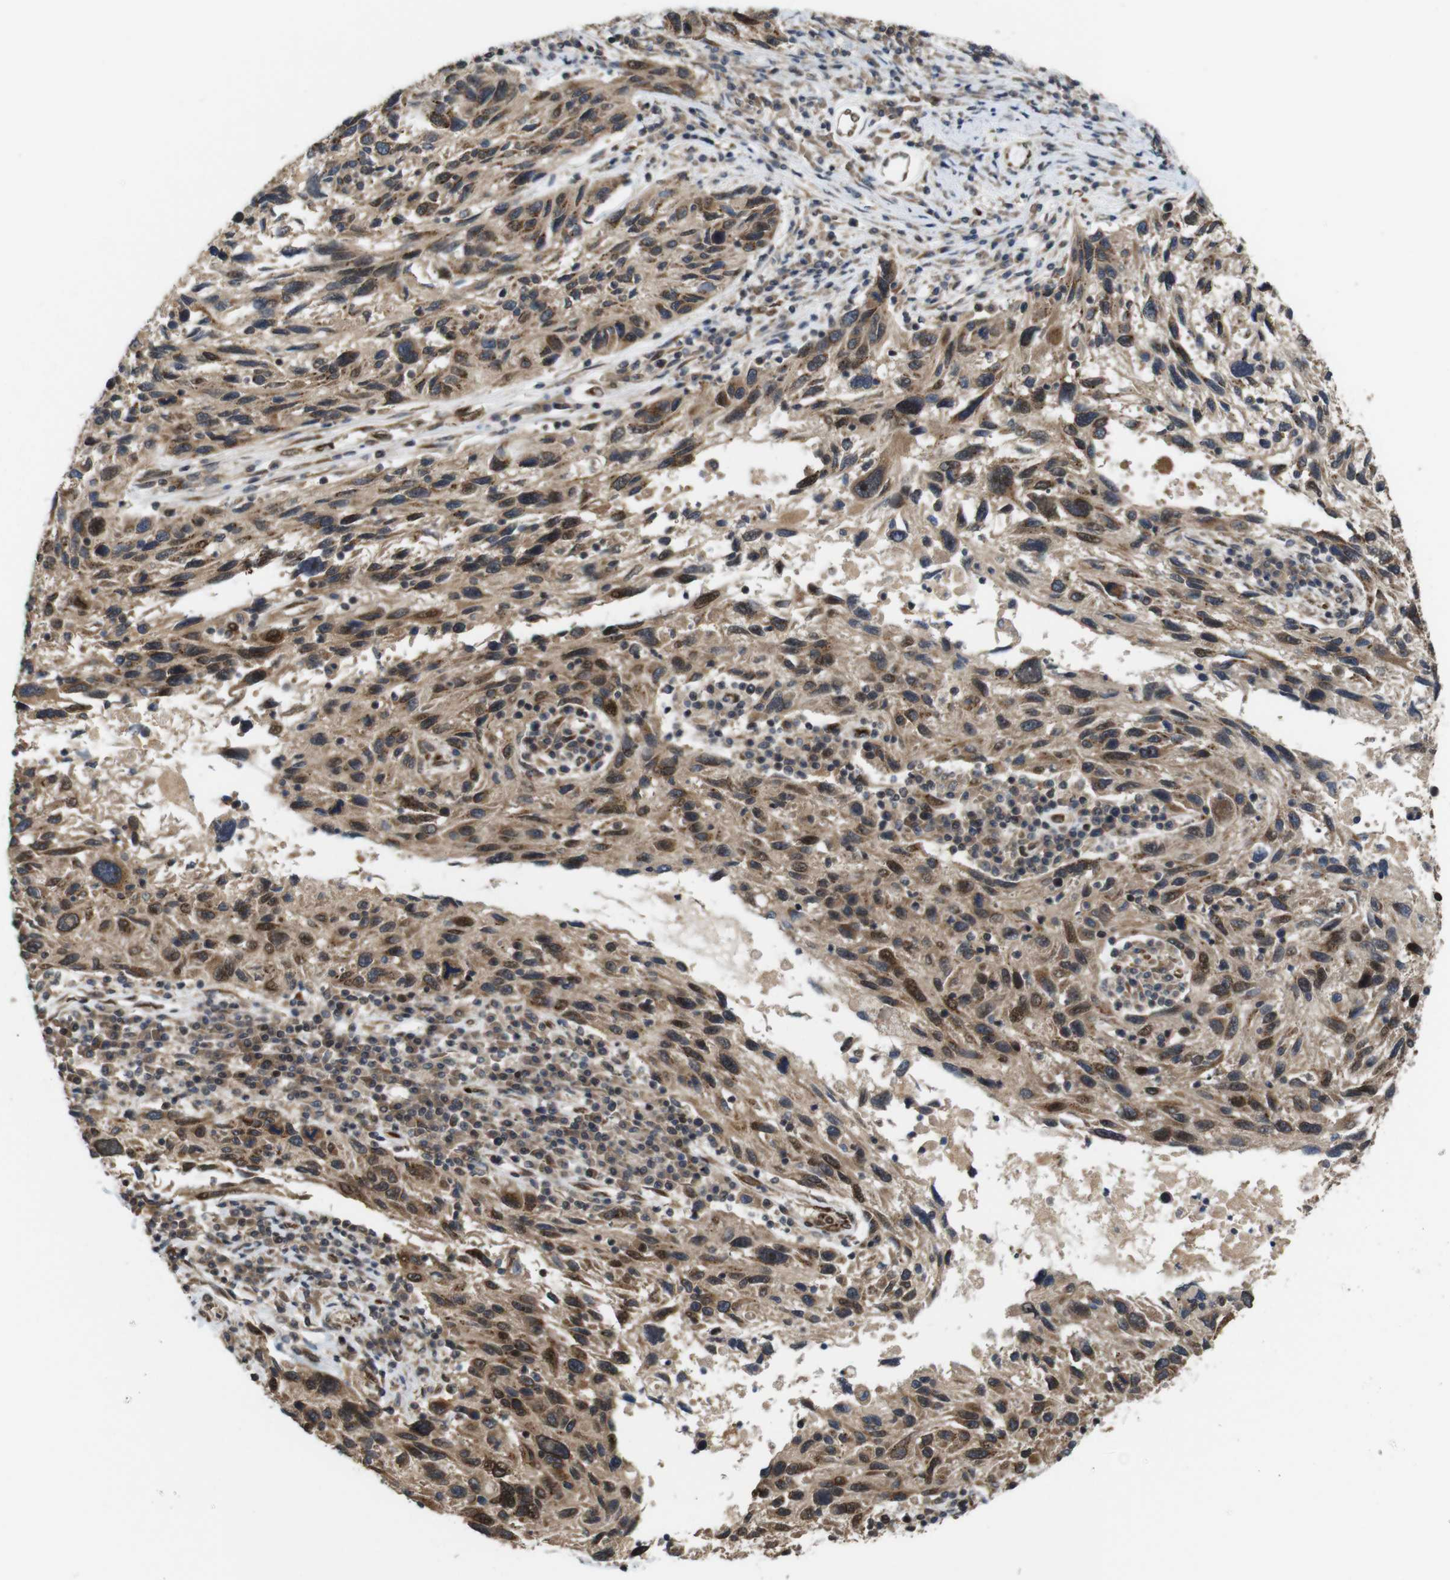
{"staining": {"intensity": "moderate", "quantity": ">75%", "location": "cytoplasmic/membranous,nuclear"}, "tissue": "melanoma", "cell_type": "Tumor cells", "image_type": "cancer", "snomed": [{"axis": "morphology", "description": "Malignant melanoma, NOS"}, {"axis": "topography", "description": "Skin"}], "caption": "IHC (DAB (3,3'-diaminobenzidine)) staining of malignant melanoma shows moderate cytoplasmic/membranous and nuclear protein expression in about >75% of tumor cells. (brown staining indicates protein expression, while blue staining denotes nuclei).", "gene": "EFCAB14", "patient": {"sex": "male", "age": 53}}